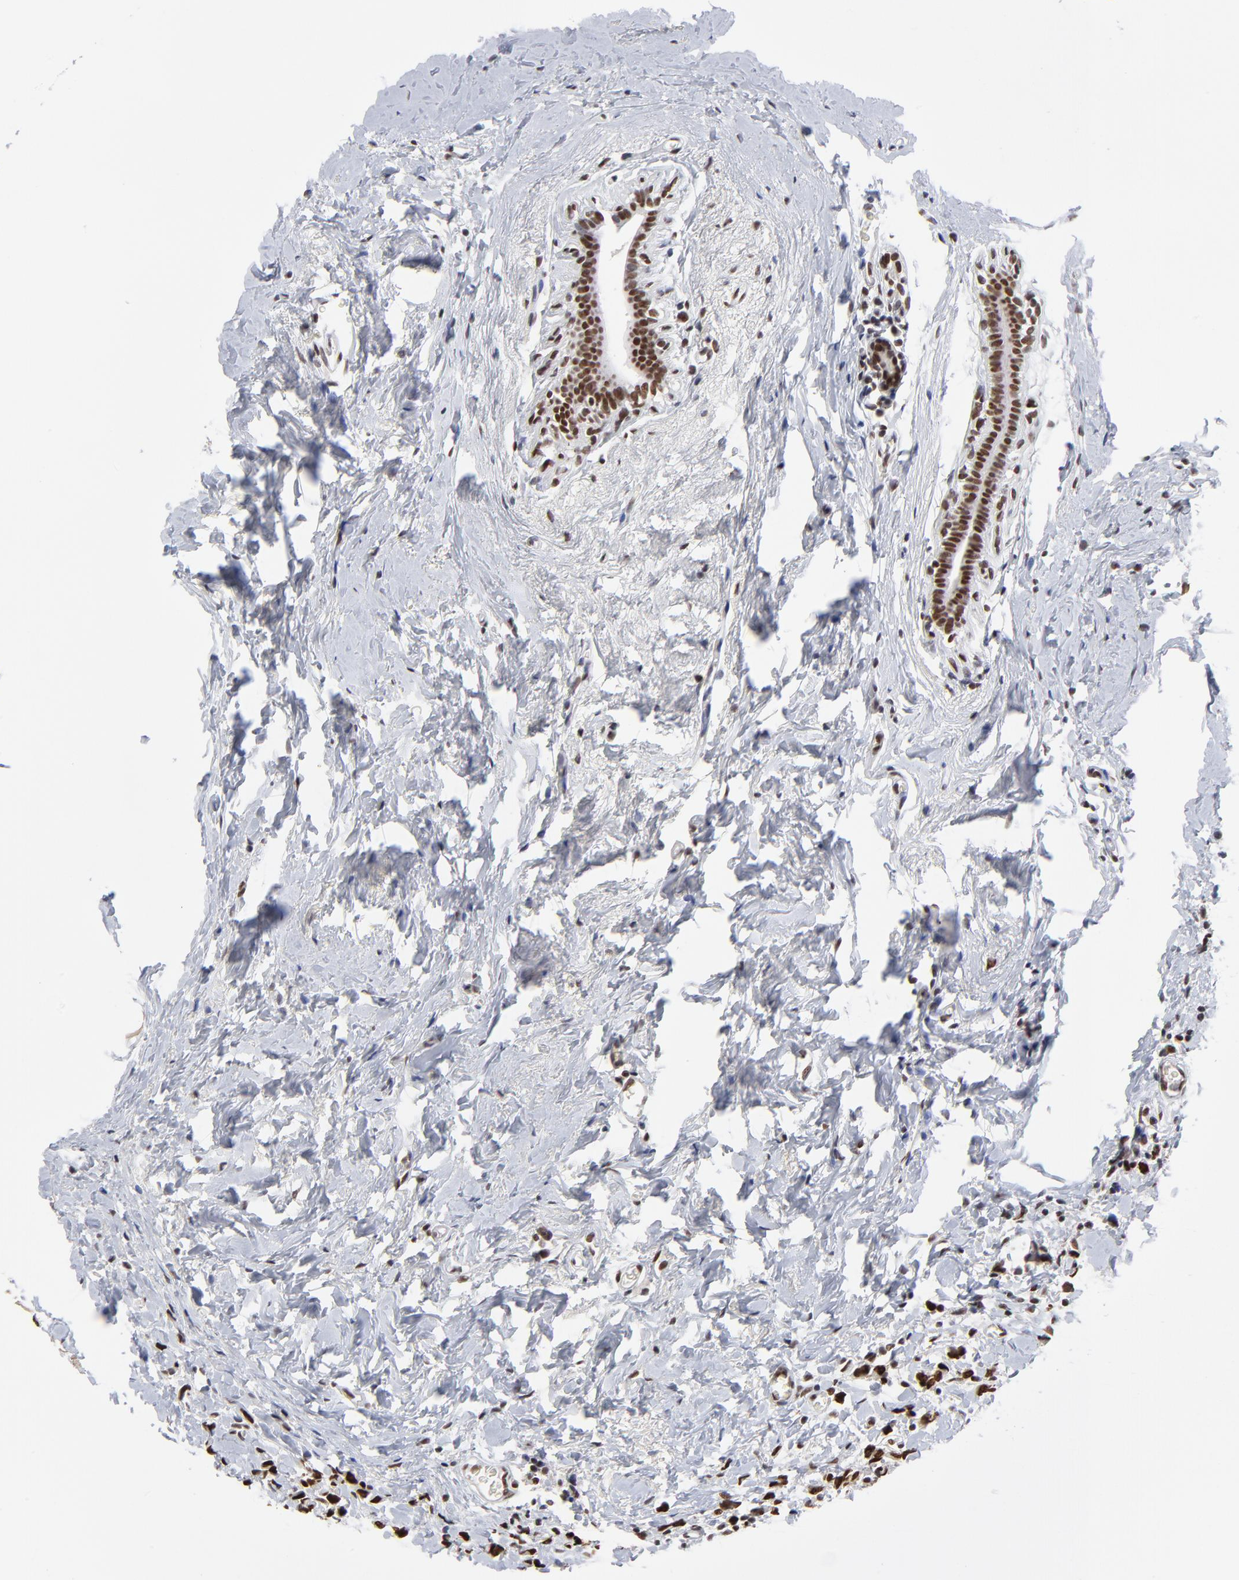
{"staining": {"intensity": "strong", "quantity": ">75%", "location": "nuclear"}, "tissue": "breast cancer", "cell_type": "Tumor cells", "image_type": "cancer", "snomed": [{"axis": "morphology", "description": "Lobular carcinoma"}, {"axis": "topography", "description": "Breast"}], "caption": "A brown stain highlights strong nuclear positivity of a protein in breast cancer tumor cells.", "gene": "ZMYM3", "patient": {"sex": "female", "age": 57}}